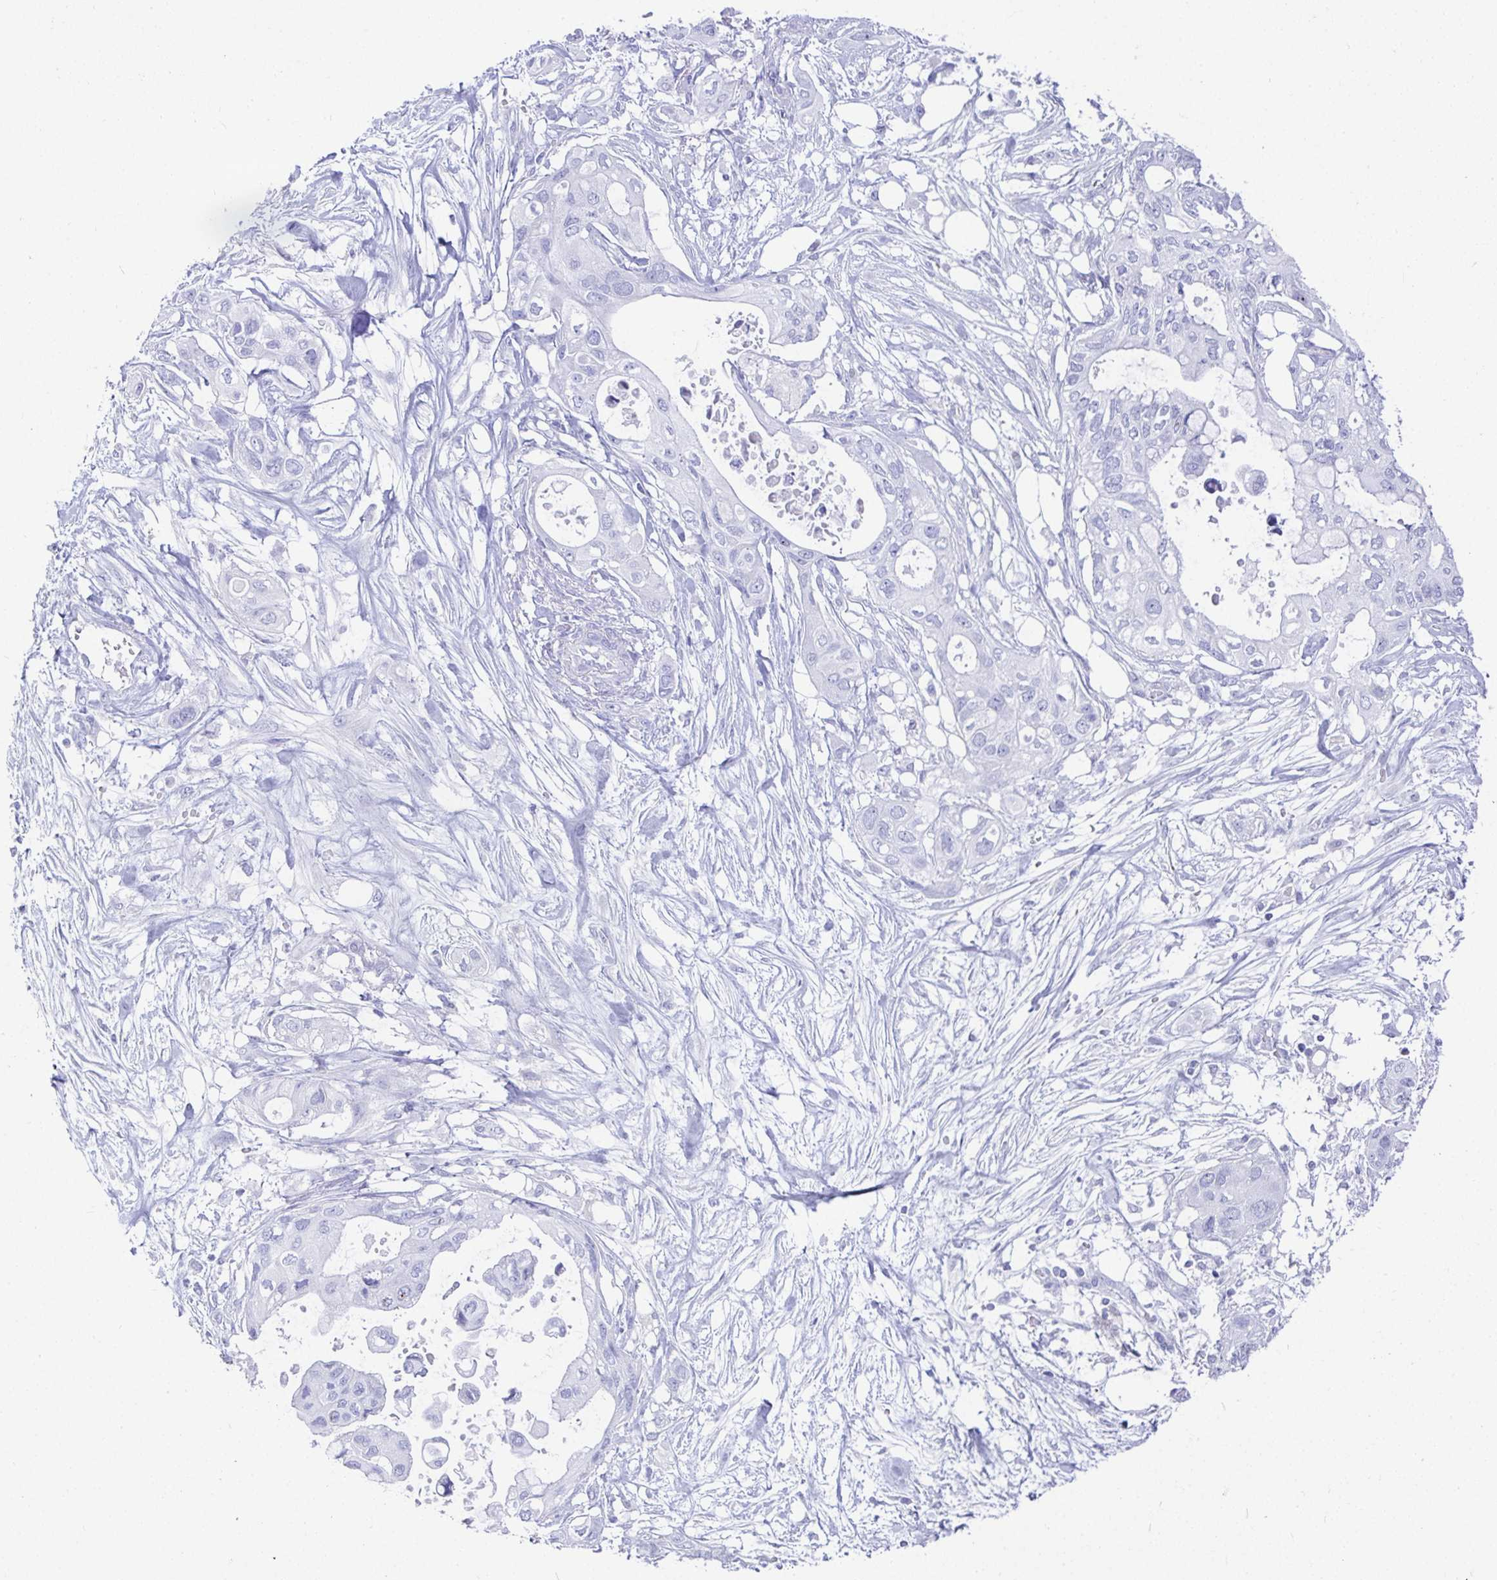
{"staining": {"intensity": "negative", "quantity": "none", "location": "none"}, "tissue": "pancreatic cancer", "cell_type": "Tumor cells", "image_type": "cancer", "snomed": [{"axis": "morphology", "description": "Adenocarcinoma, NOS"}, {"axis": "topography", "description": "Pancreas"}], "caption": "DAB (3,3'-diaminobenzidine) immunohistochemical staining of human pancreatic cancer (adenocarcinoma) displays no significant expression in tumor cells.", "gene": "TMEM241", "patient": {"sex": "female", "age": 63}}